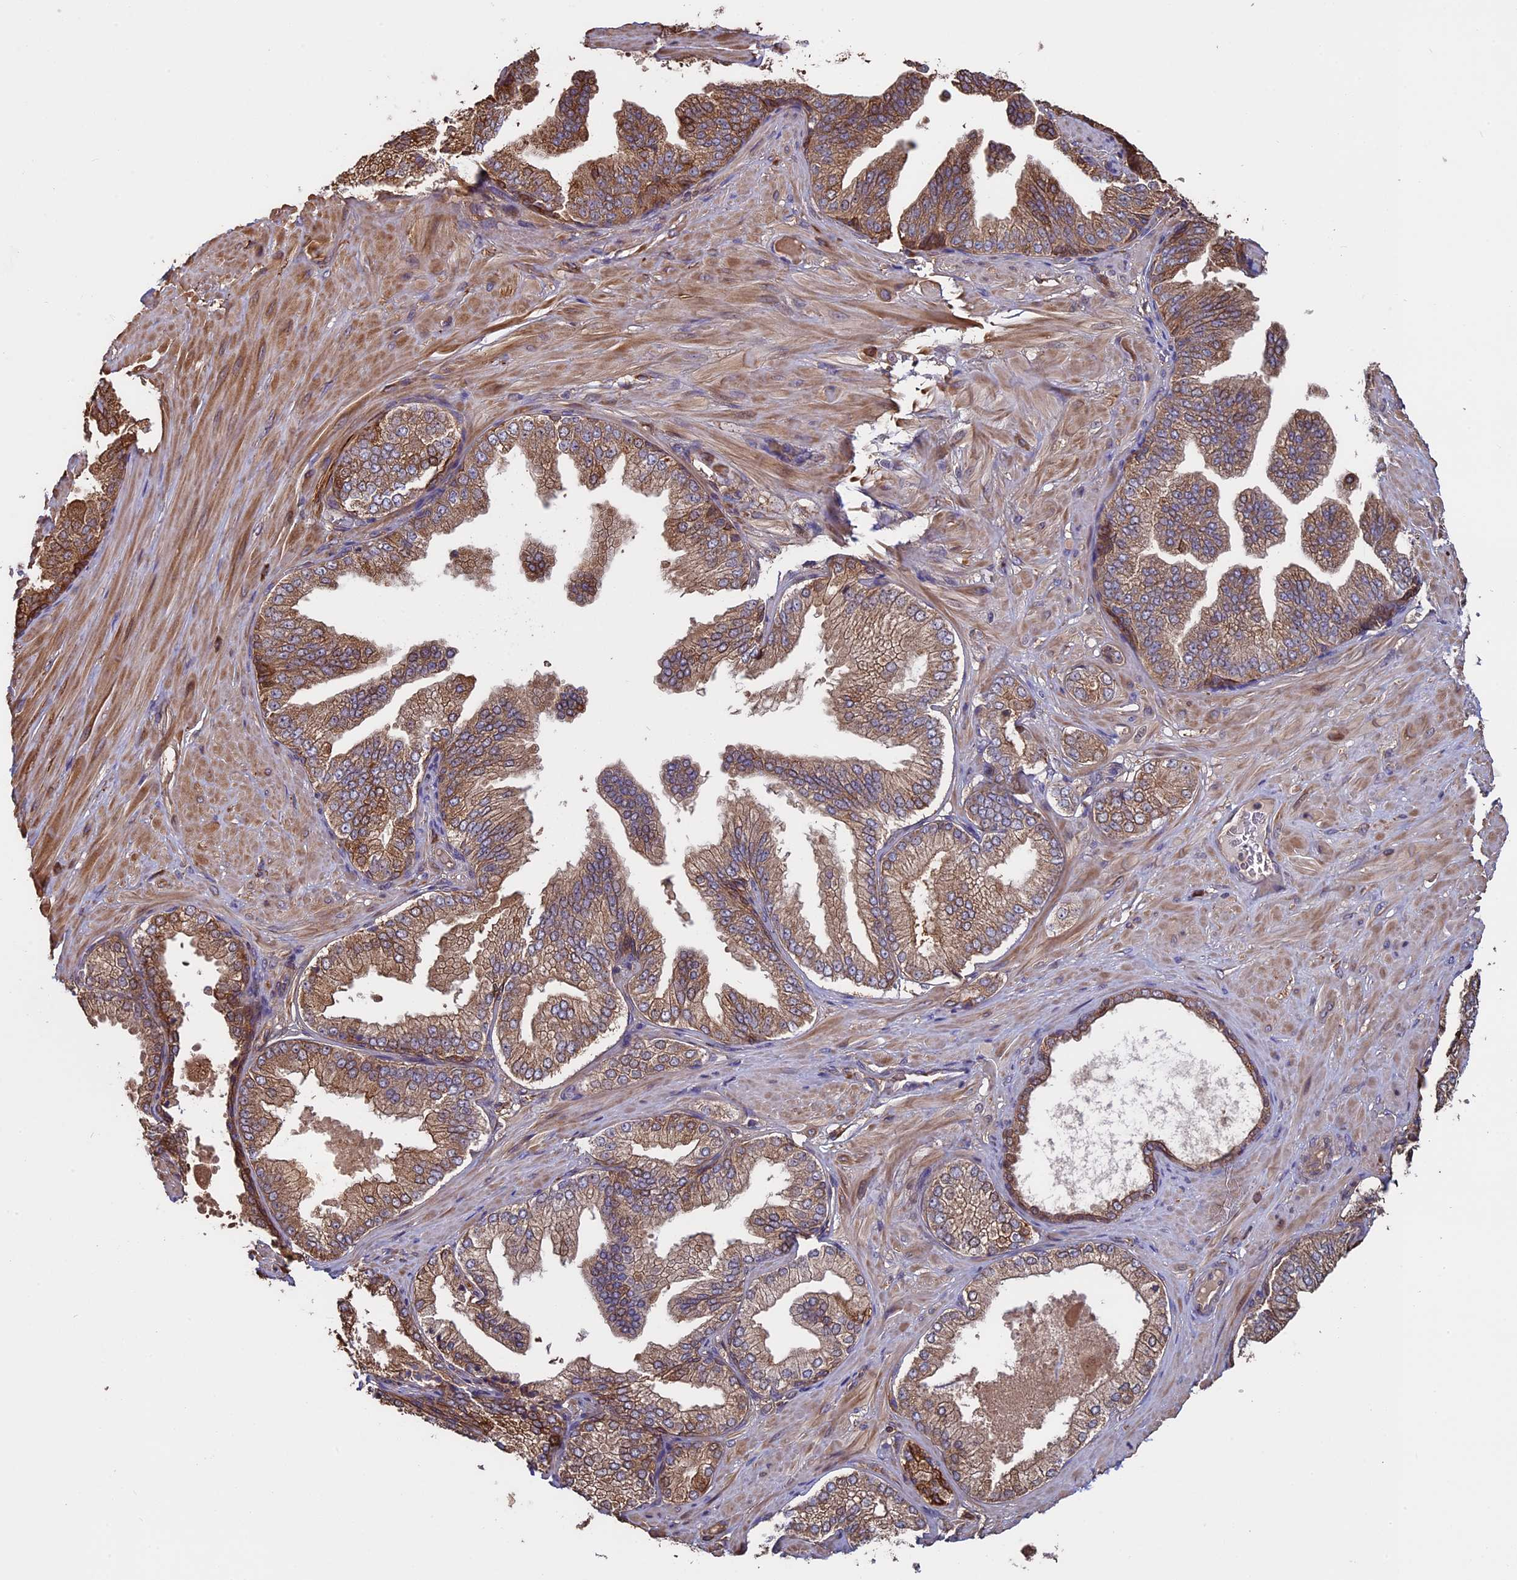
{"staining": {"intensity": "moderate", "quantity": "25%-75%", "location": "cytoplasmic/membranous"}, "tissue": "soft tissue", "cell_type": "Fibroblasts", "image_type": "normal", "snomed": [{"axis": "morphology", "description": "Normal tissue, NOS"}, {"axis": "morphology", "description": "Adenocarcinoma, Low grade"}, {"axis": "topography", "description": "Prostate"}, {"axis": "topography", "description": "Peripheral nerve tissue"}], "caption": "Soft tissue stained with DAB (3,3'-diaminobenzidine) immunohistochemistry shows medium levels of moderate cytoplasmic/membranous staining in about 25%-75% of fibroblasts.", "gene": "VWA3A", "patient": {"sex": "male", "age": 63}}